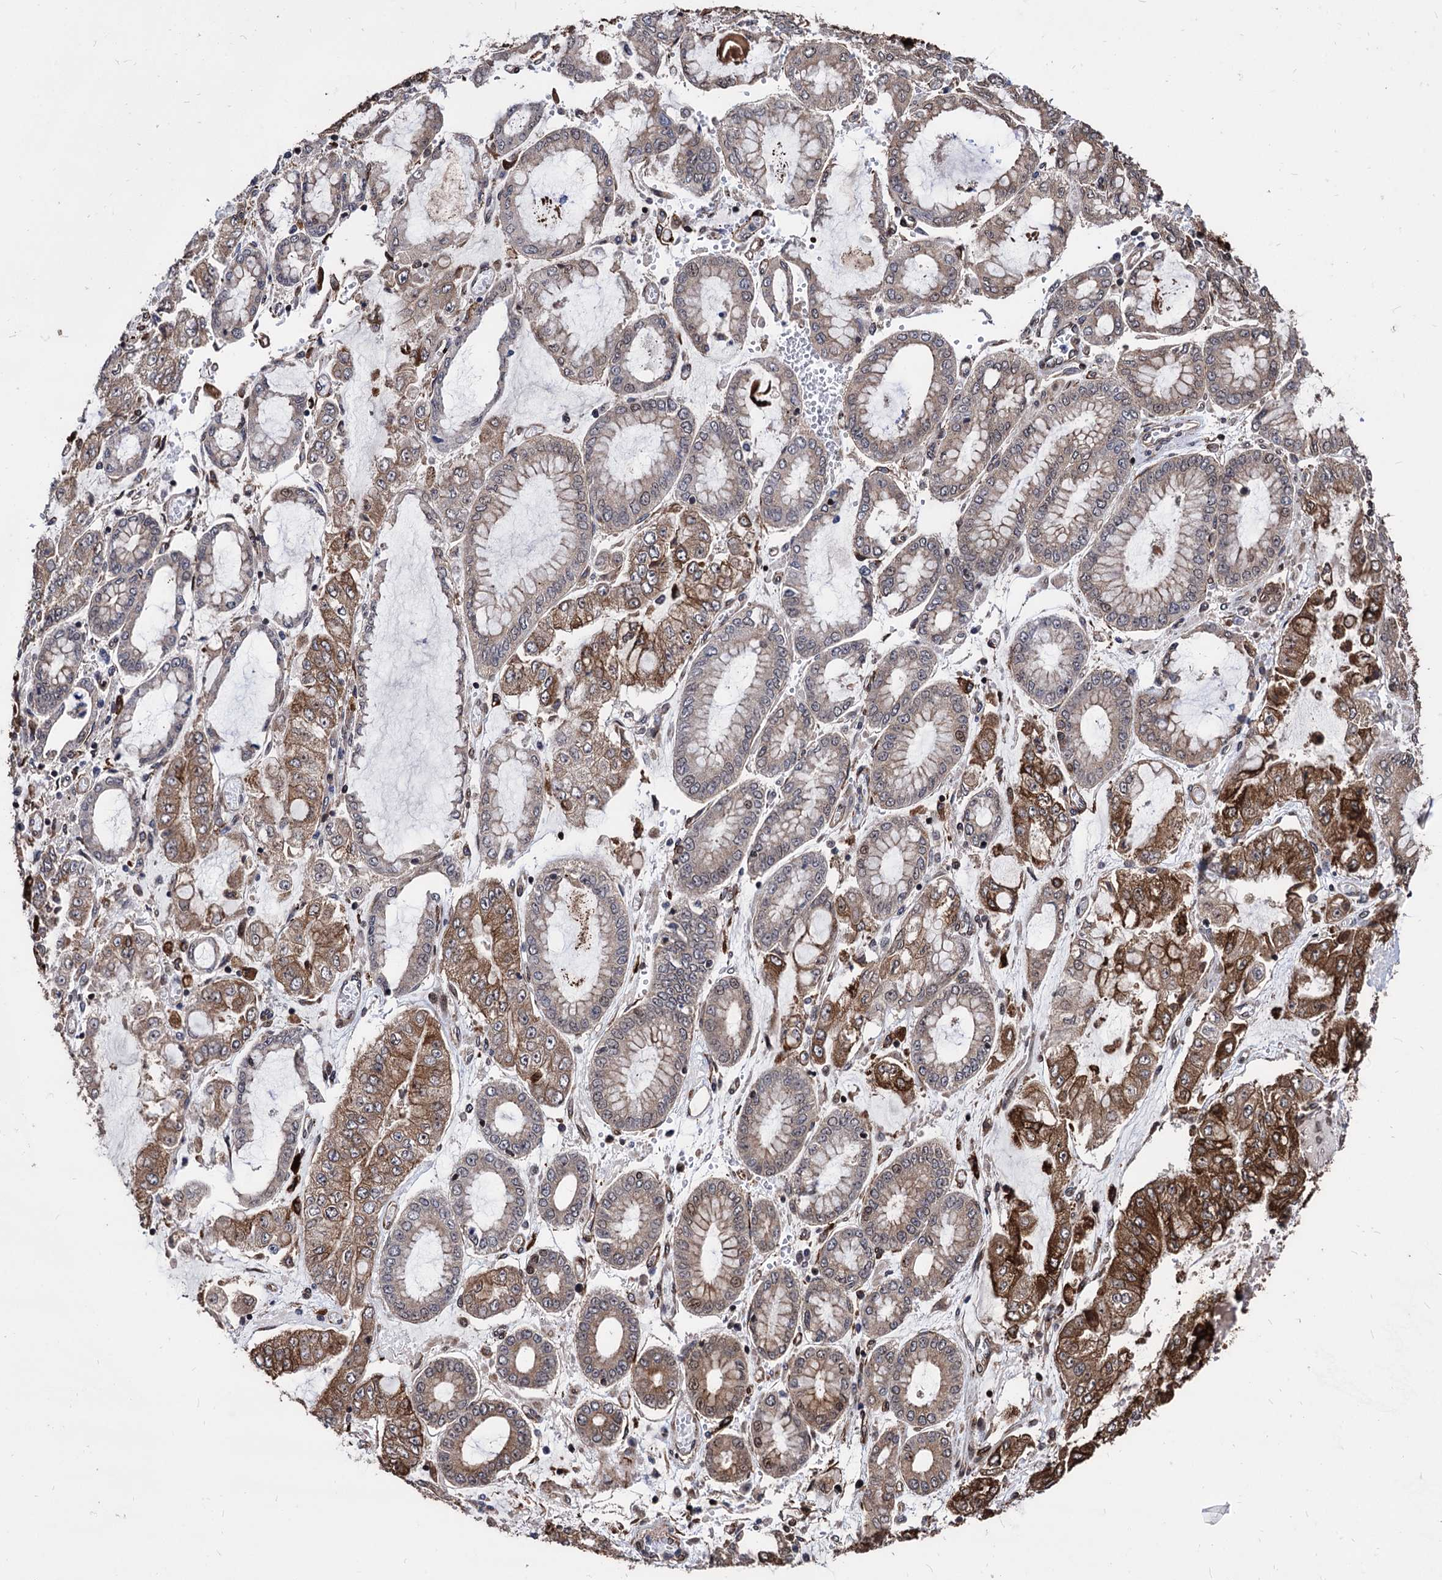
{"staining": {"intensity": "moderate", "quantity": "25%-75%", "location": "cytoplasmic/membranous"}, "tissue": "stomach cancer", "cell_type": "Tumor cells", "image_type": "cancer", "snomed": [{"axis": "morphology", "description": "Adenocarcinoma, NOS"}, {"axis": "topography", "description": "Stomach"}], "caption": "This is a histology image of IHC staining of stomach cancer, which shows moderate expression in the cytoplasmic/membranous of tumor cells.", "gene": "ANKRD12", "patient": {"sex": "male", "age": 76}}